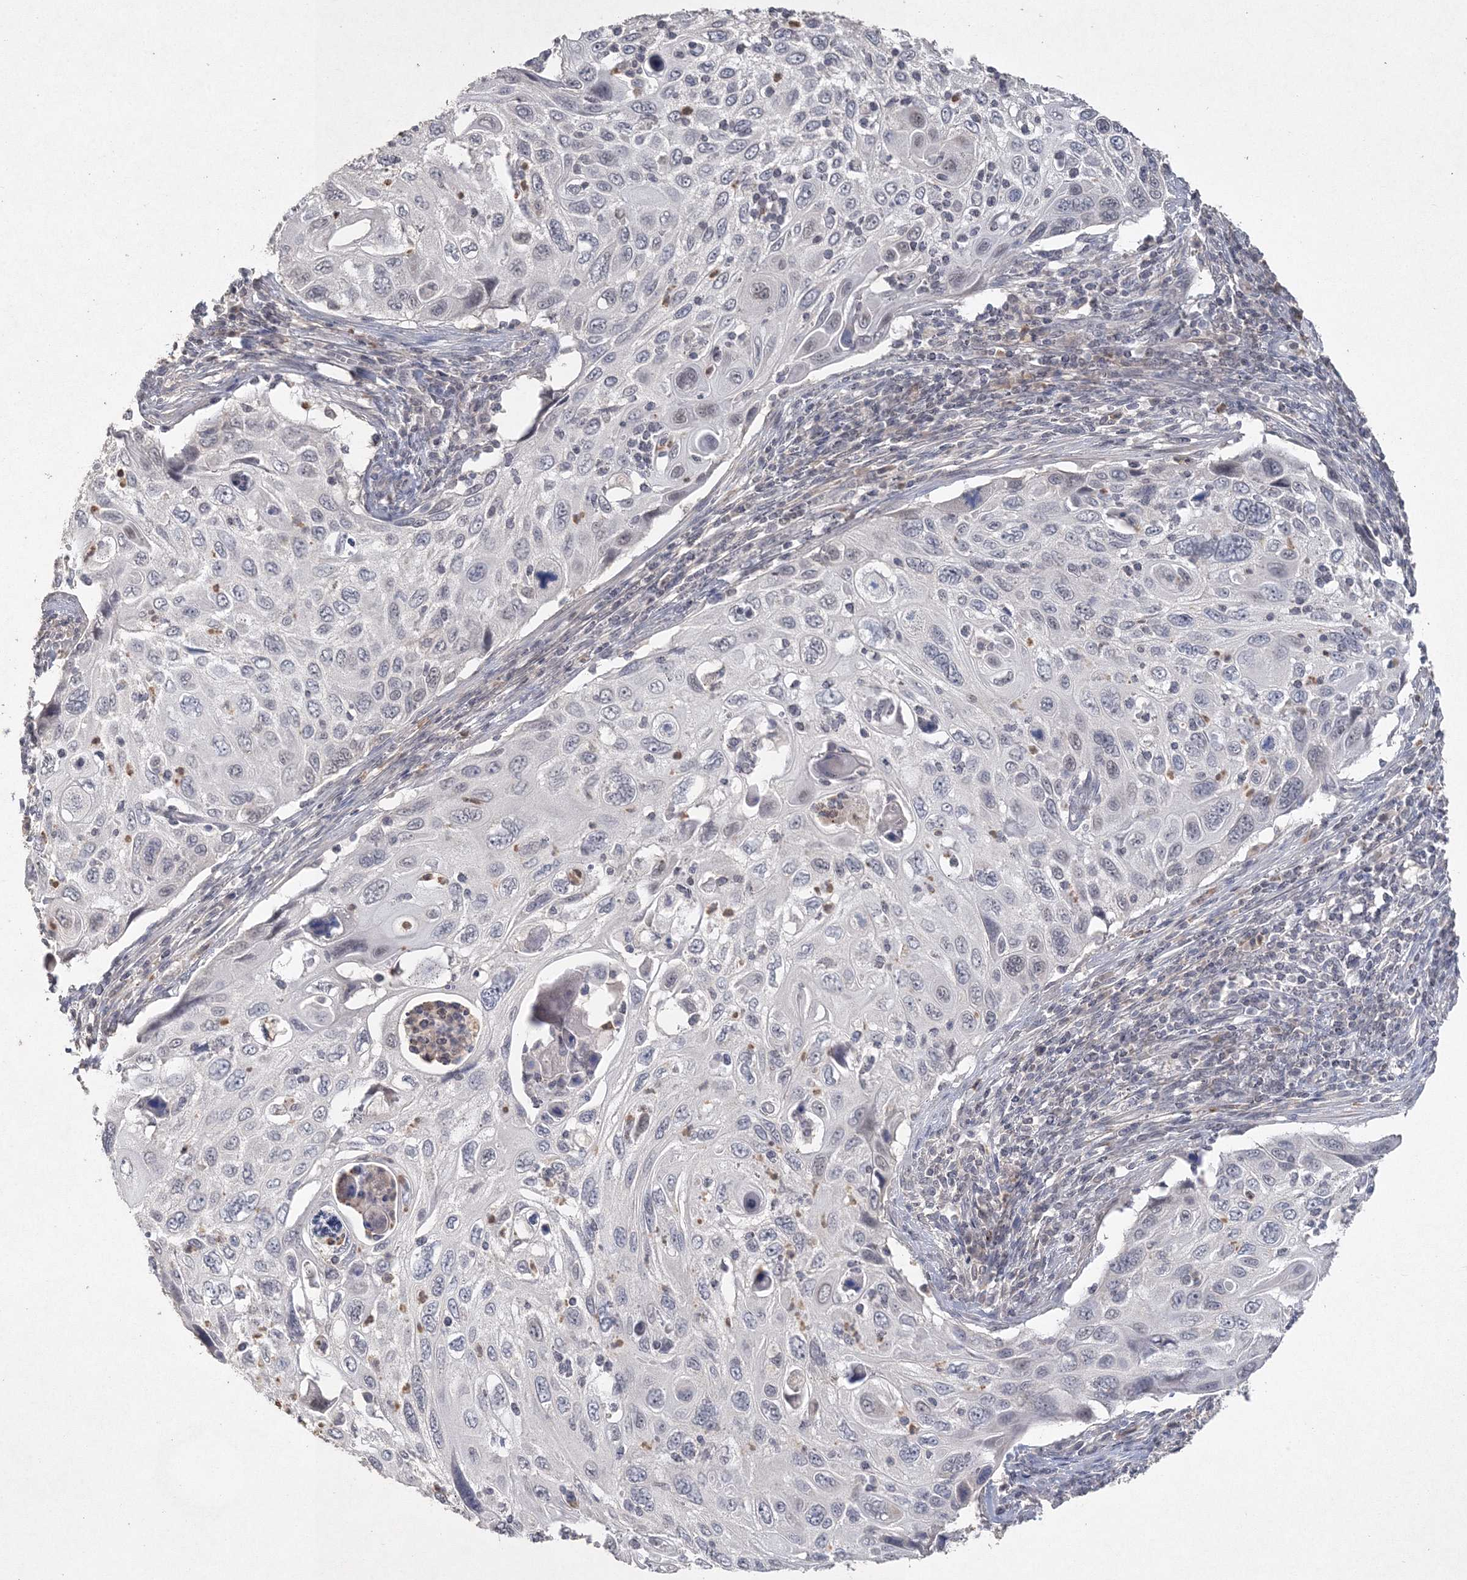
{"staining": {"intensity": "negative", "quantity": "none", "location": "none"}, "tissue": "cervical cancer", "cell_type": "Tumor cells", "image_type": "cancer", "snomed": [{"axis": "morphology", "description": "Squamous cell carcinoma, NOS"}, {"axis": "topography", "description": "Cervix"}], "caption": "A high-resolution micrograph shows immunohistochemistry staining of cervical squamous cell carcinoma, which demonstrates no significant staining in tumor cells.", "gene": "UIMC1", "patient": {"sex": "female", "age": 70}}